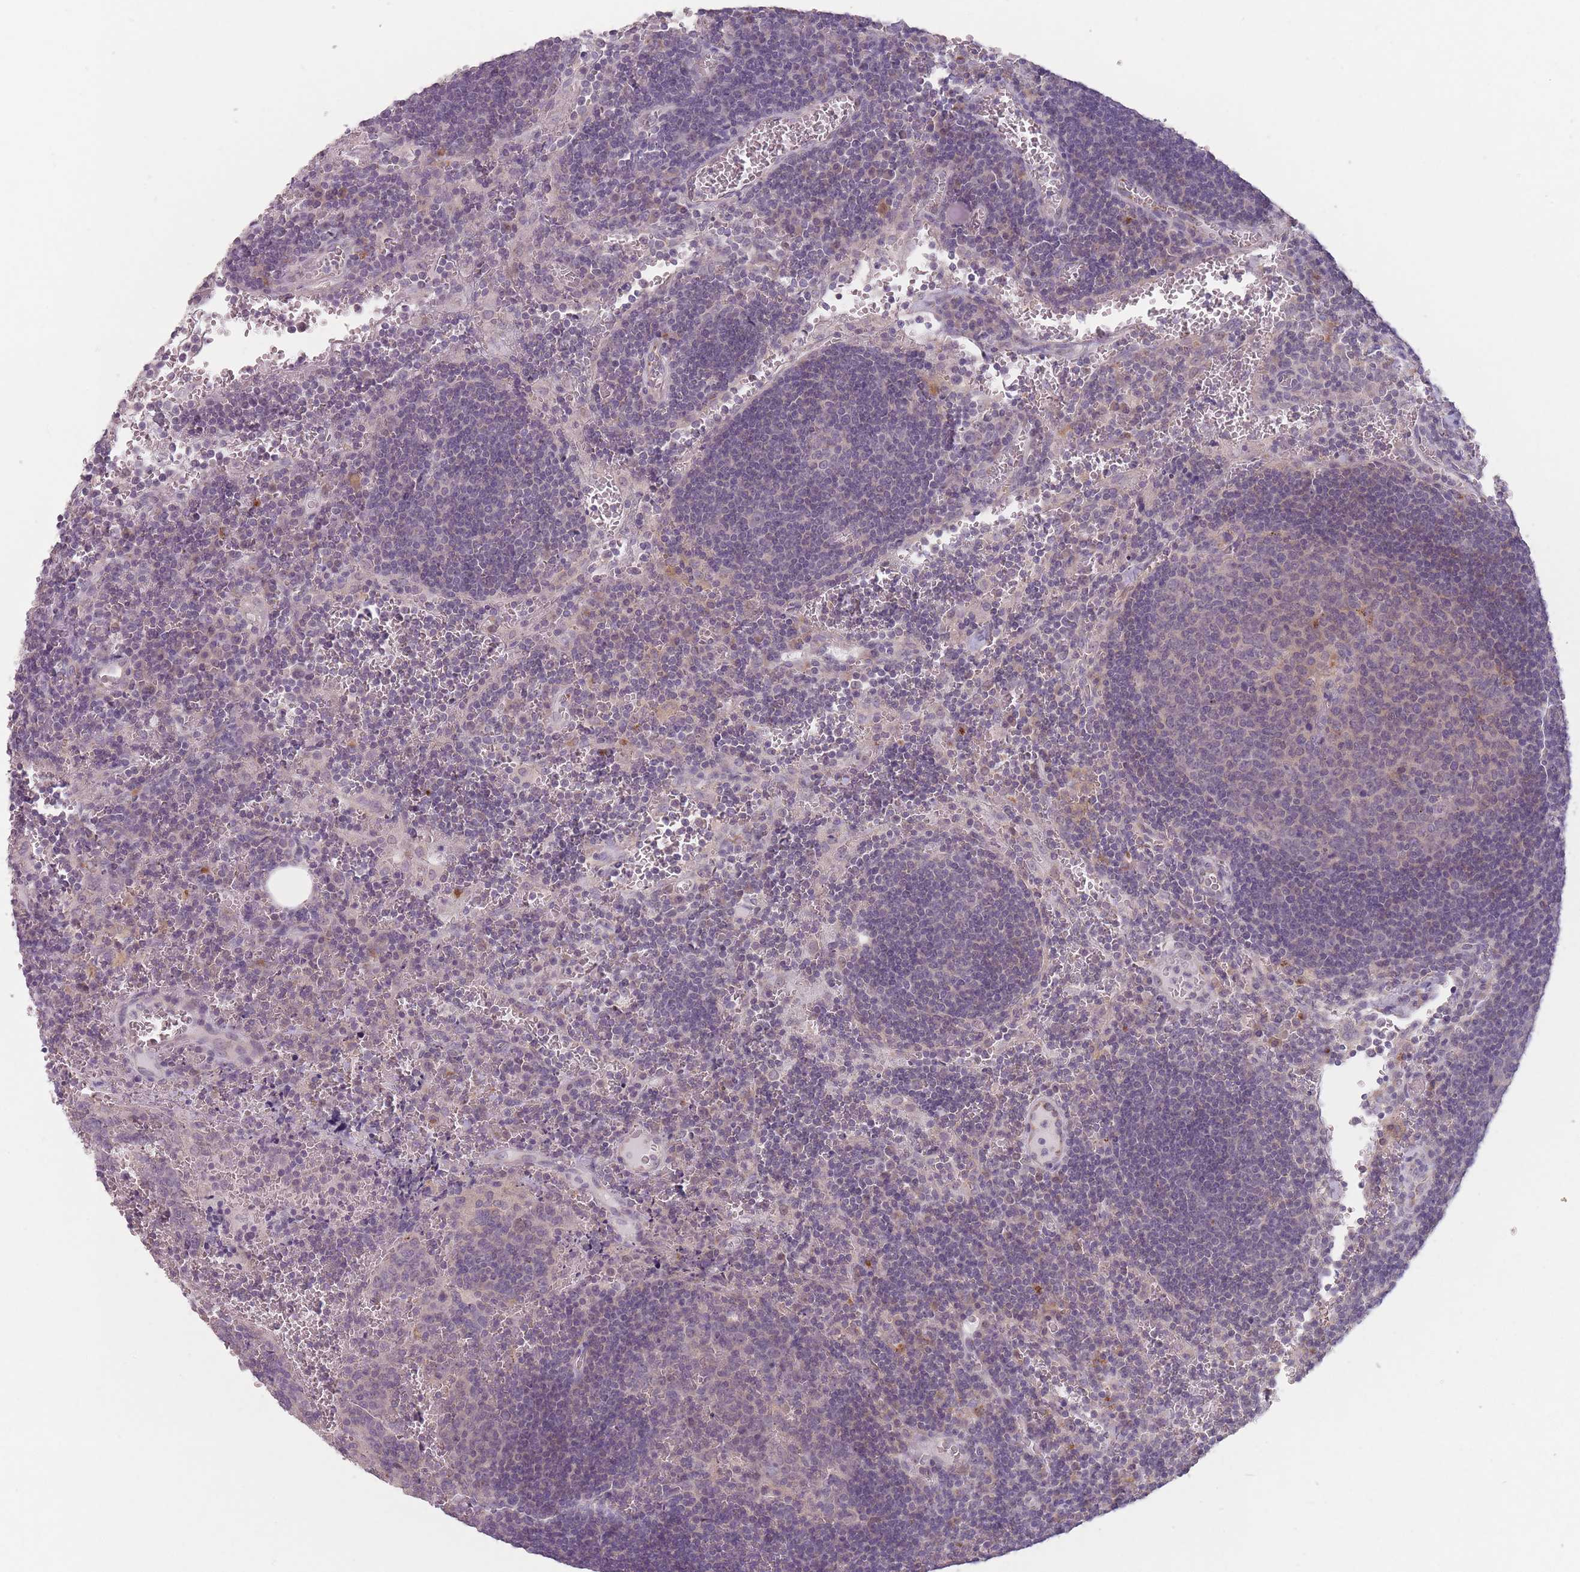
{"staining": {"intensity": "negative", "quantity": "none", "location": "none"}, "tissue": "lymph node", "cell_type": "Germinal center cells", "image_type": "normal", "snomed": [{"axis": "morphology", "description": "Normal tissue, NOS"}, {"axis": "topography", "description": "Lymph node"}], "caption": "High power microscopy histopathology image of an immunohistochemistry image of unremarkable lymph node, revealing no significant positivity in germinal center cells. The staining was performed using DAB to visualize the protein expression in brown, while the nuclei were stained in blue with hematoxylin (Magnification: 20x).", "gene": "AKAIN1", "patient": {"sex": "female", "age": 73}}